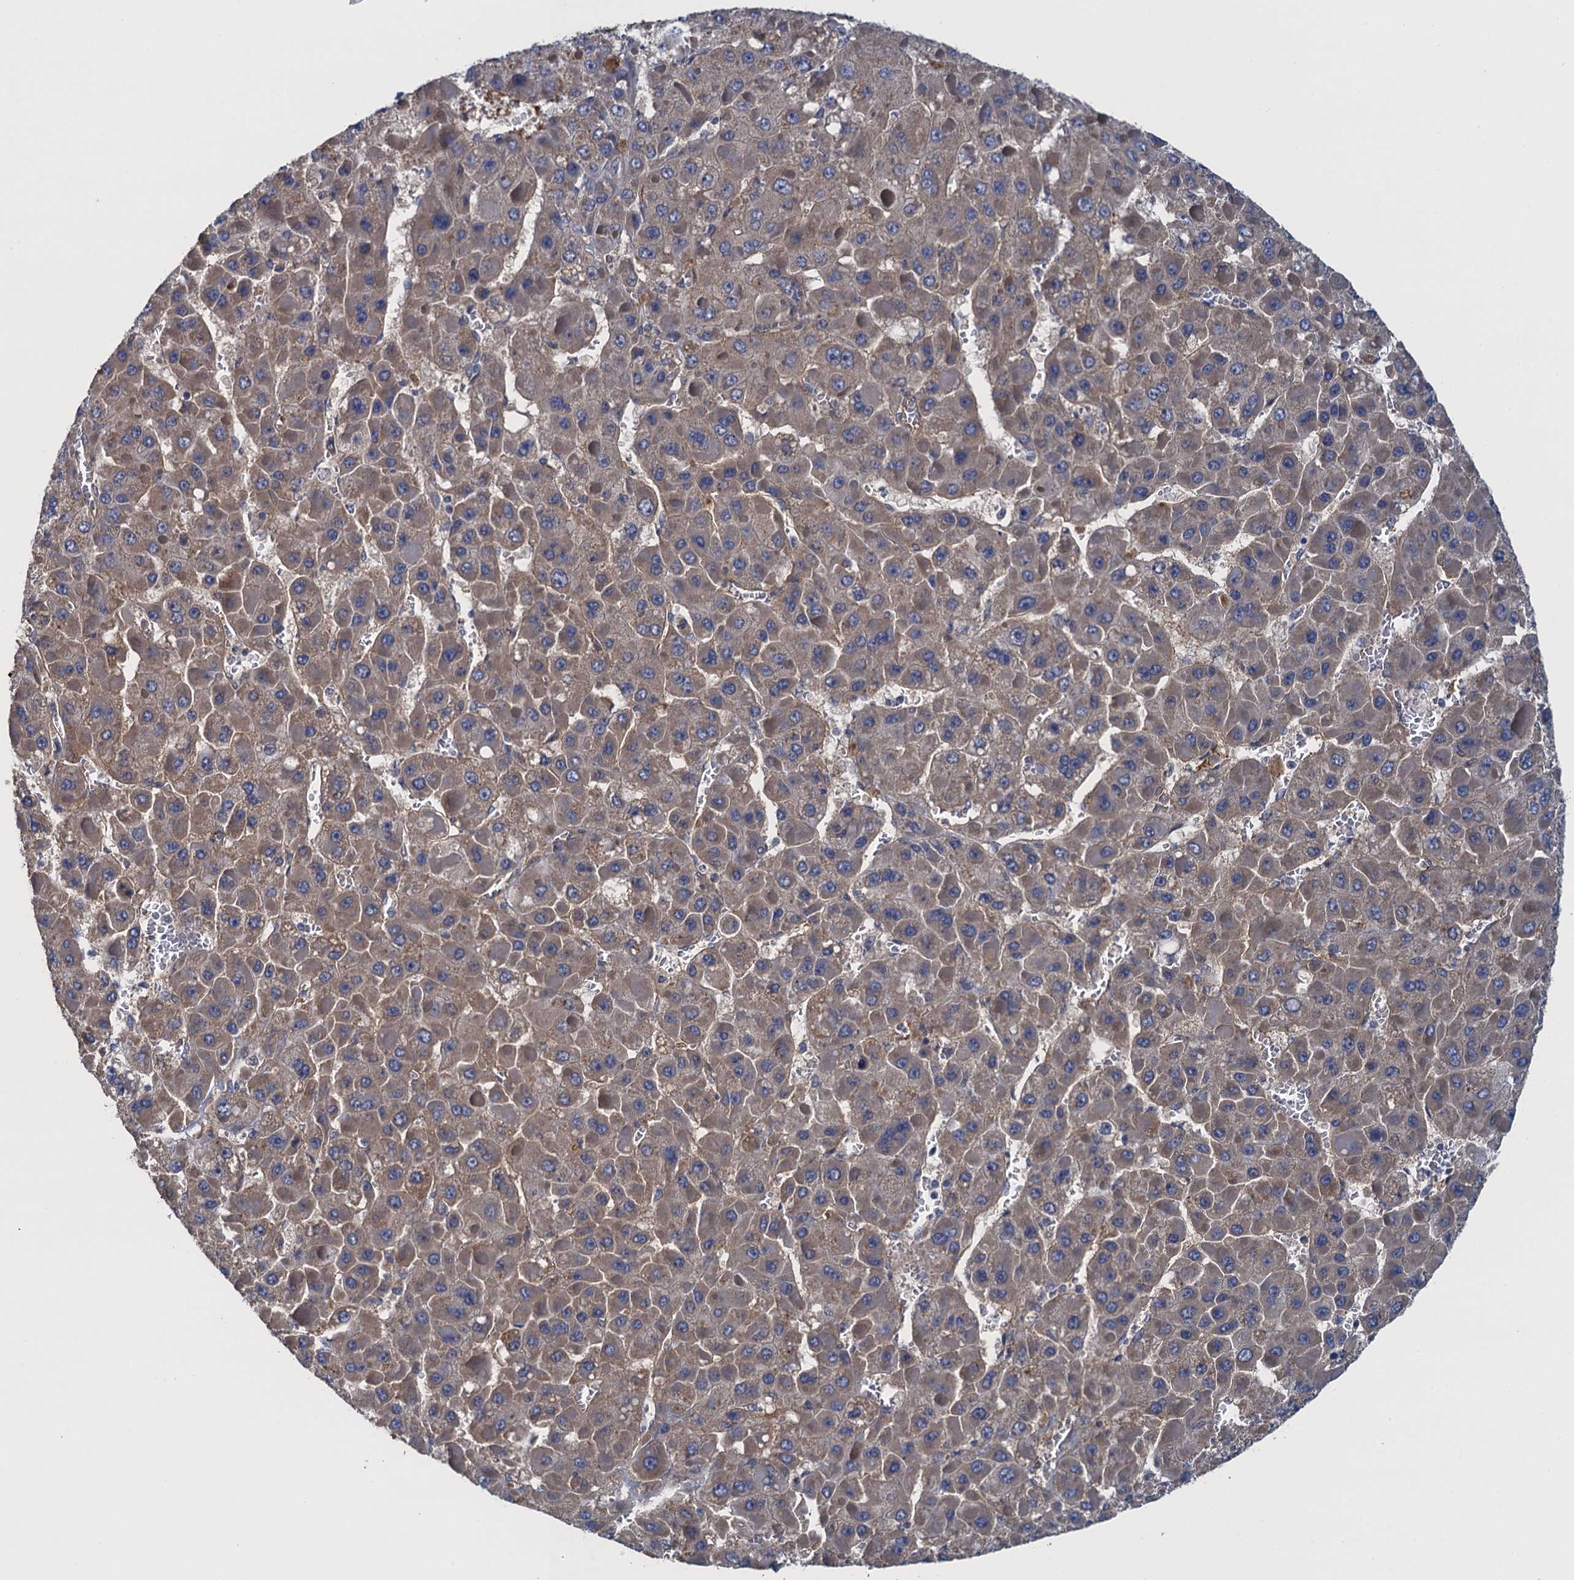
{"staining": {"intensity": "weak", "quantity": ">75%", "location": "cytoplasmic/membranous"}, "tissue": "liver cancer", "cell_type": "Tumor cells", "image_type": "cancer", "snomed": [{"axis": "morphology", "description": "Carcinoma, Hepatocellular, NOS"}, {"axis": "topography", "description": "Liver"}], "caption": "This micrograph shows liver cancer stained with IHC to label a protein in brown. The cytoplasmic/membranous of tumor cells show weak positivity for the protein. Nuclei are counter-stained blue.", "gene": "CTU2", "patient": {"sex": "female", "age": 73}}